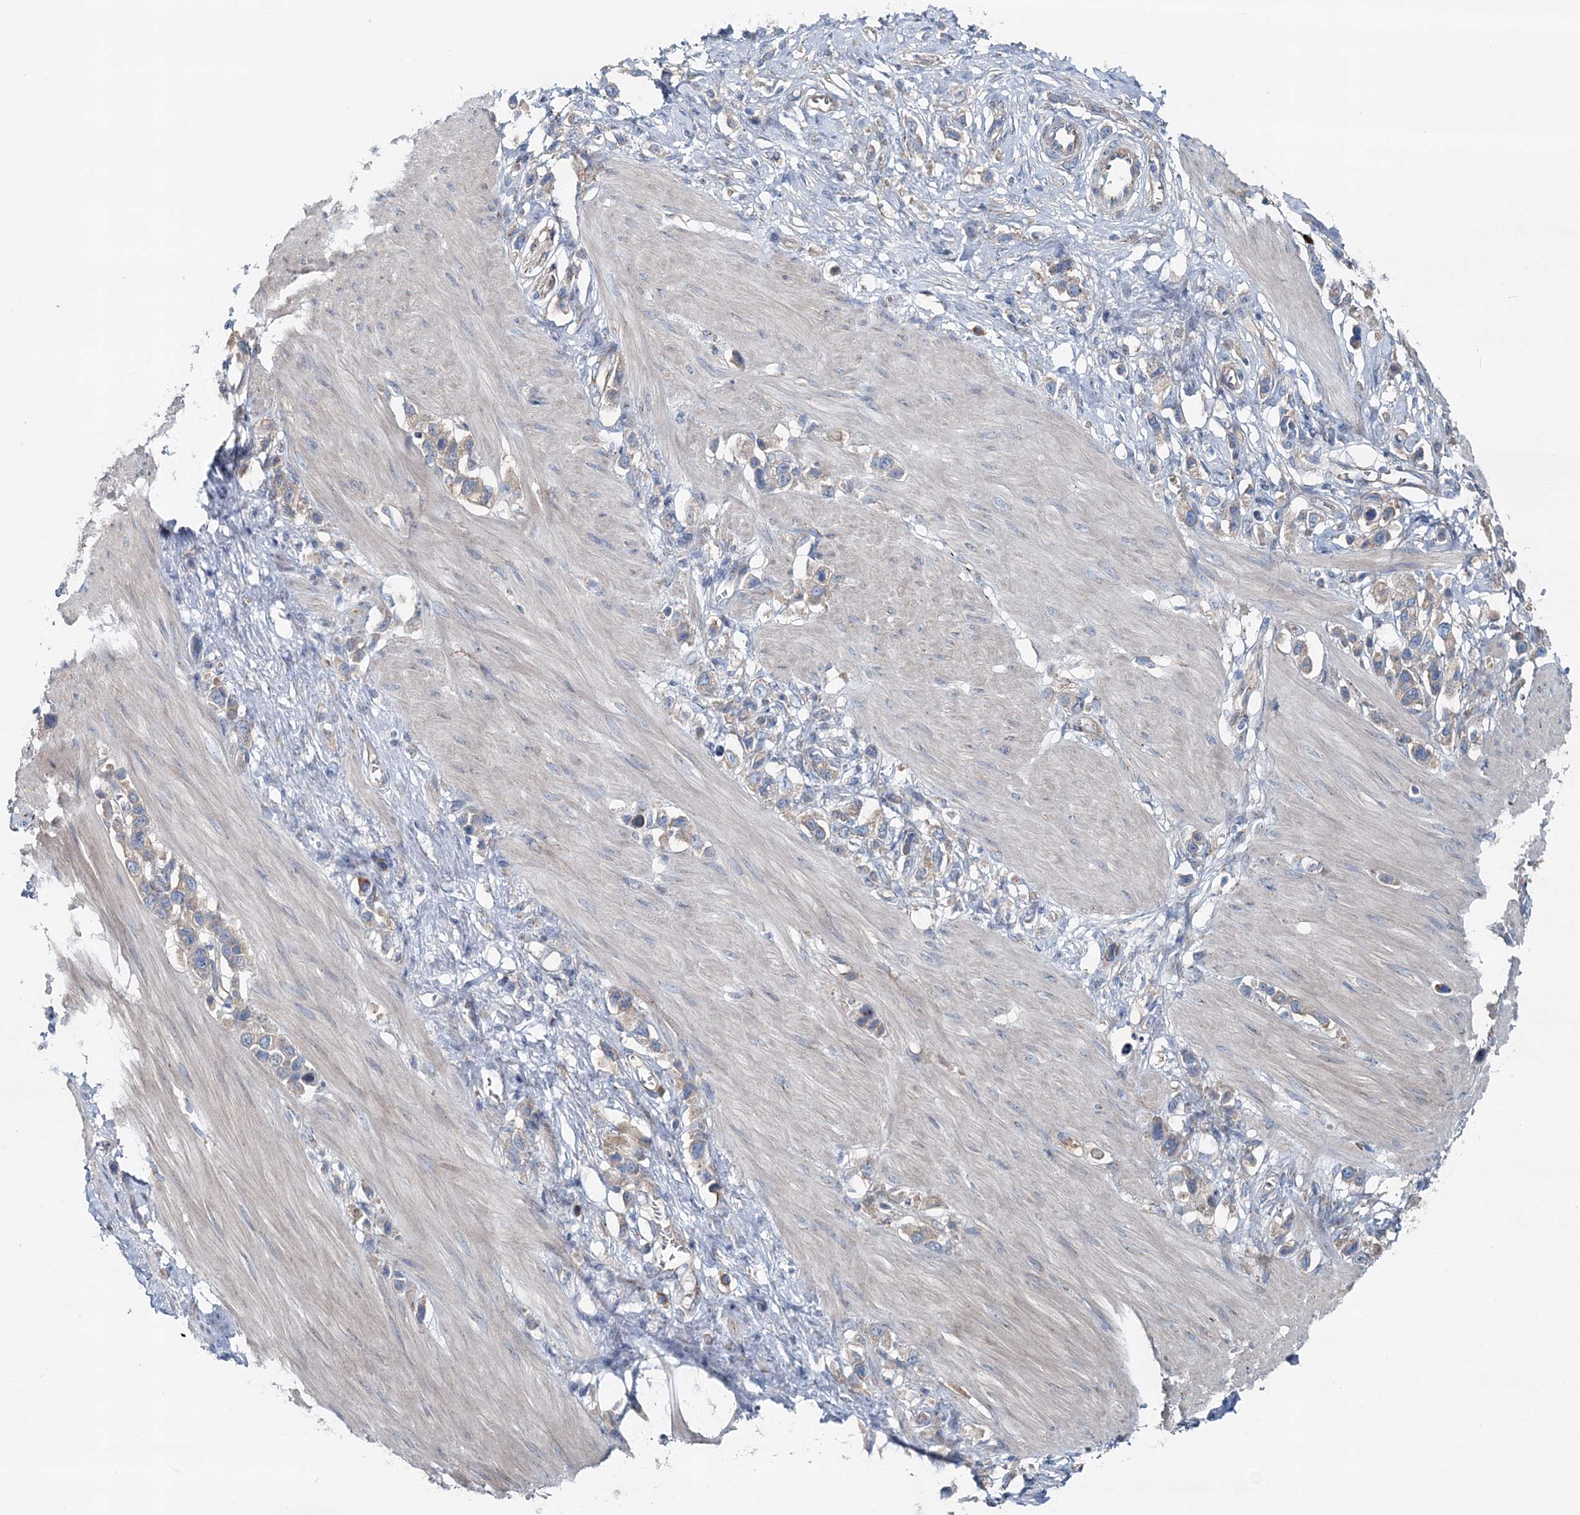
{"staining": {"intensity": "weak", "quantity": ">75%", "location": "cytoplasmic/membranous"}, "tissue": "stomach cancer", "cell_type": "Tumor cells", "image_type": "cancer", "snomed": [{"axis": "morphology", "description": "Adenocarcinoma, NOS"}, {"axis": "topography", "description": "Stomach"}], "caption": "This is an image of immunohistochemistry (IHC) staining of adenocarcinoma (stomach), which shows weak expression in the cytoplasmic/membranous of tumor cells.", "gene": "MPHOSPH9", "patient": {"sex": "female", "age": 65}}